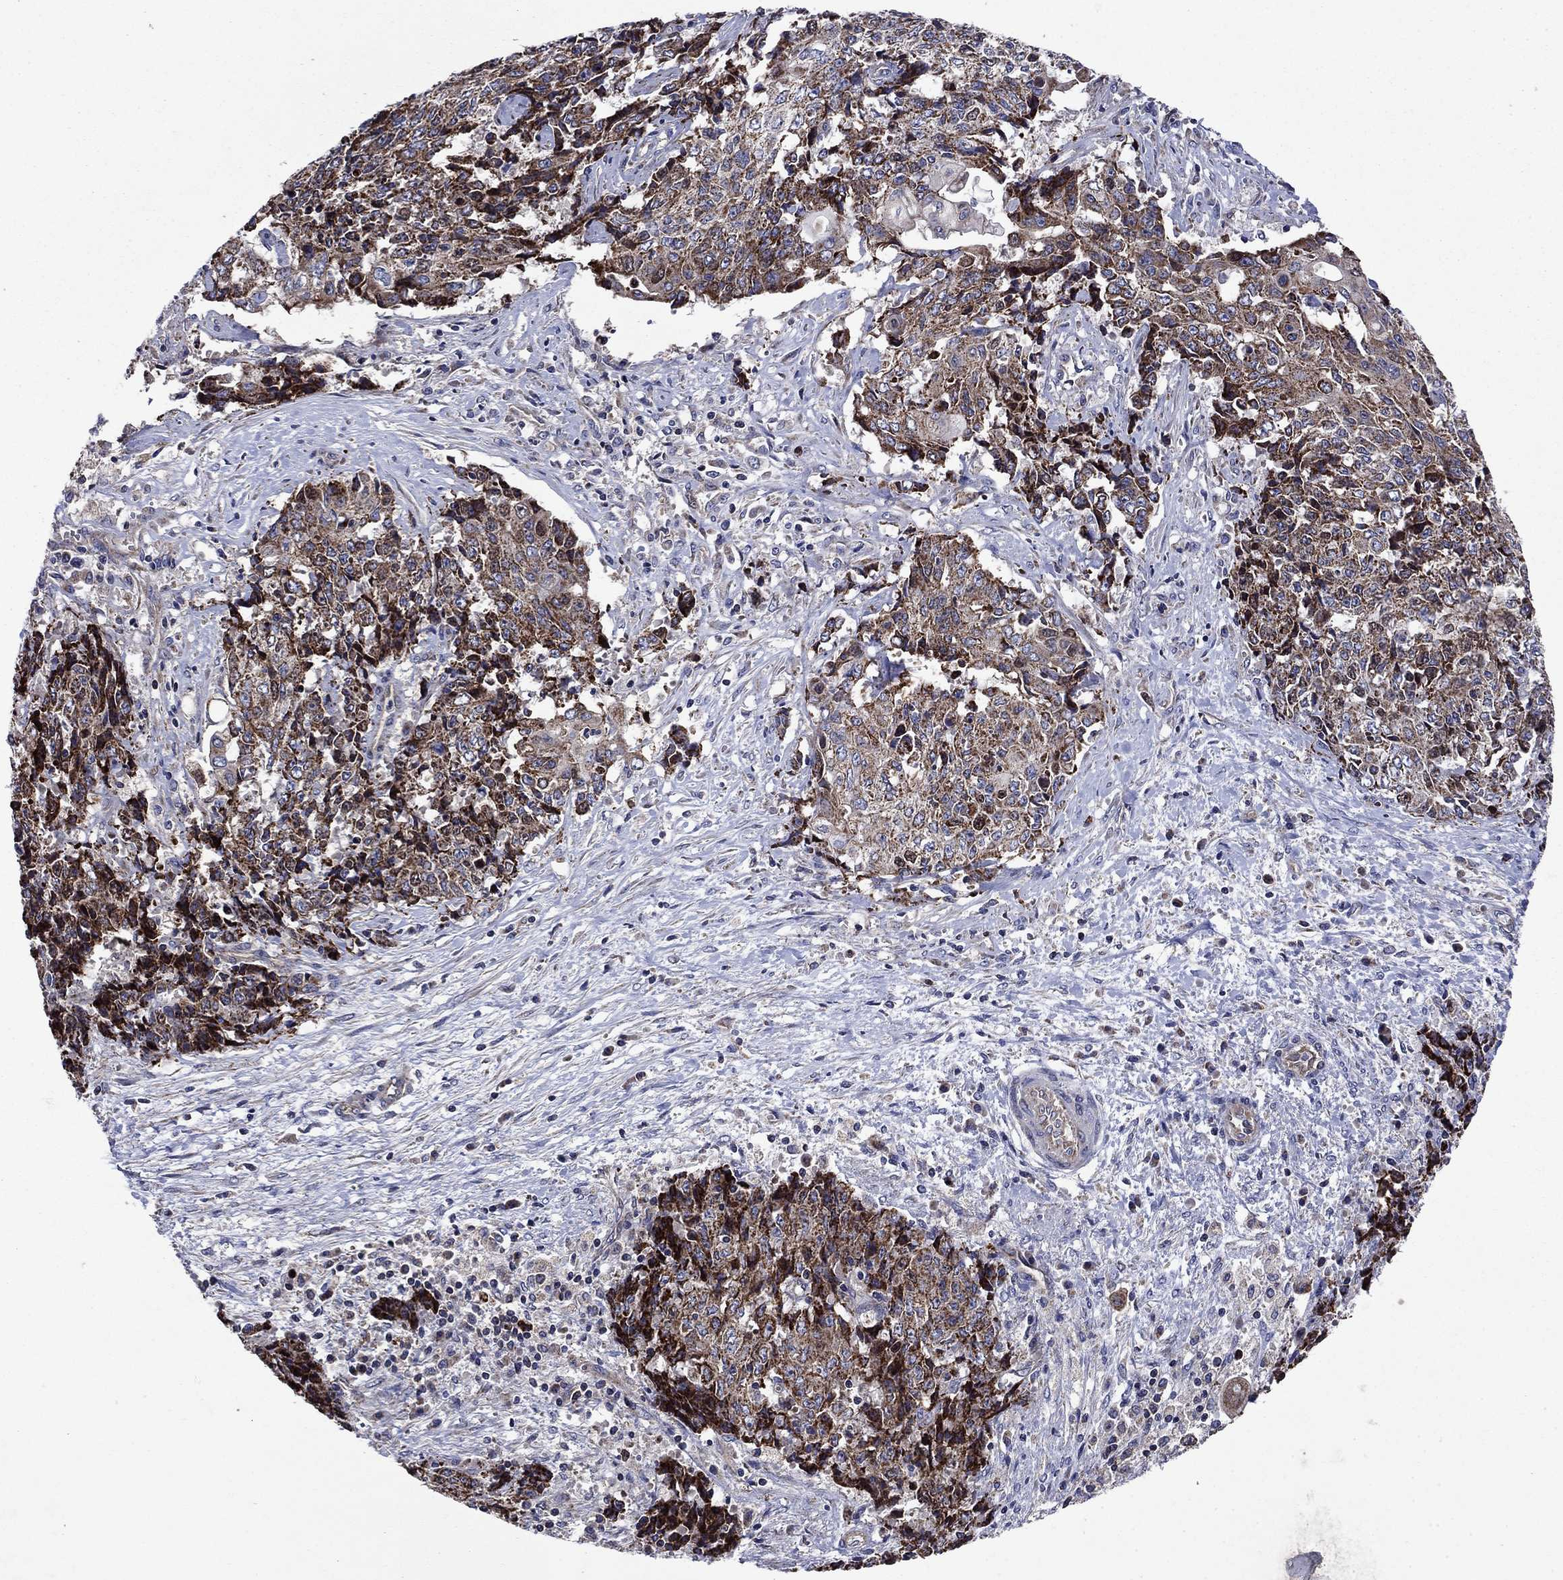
{"staining": {"intensity": "strong", "quantity": "<25%", "location": "cytoplasmic/membranous,nuclear"}, "tissue": "ovarian cancer", "cell_type": "Tumor cells", "image_type": "cancer", "snomed": [{"axis": "morphology", "description": "Carcinoma, endometroid"}, {"axis": "topography", "description": "Ovary"}], "caption": "Strong cytoplasmic/membranous and nuclear staining for a protein is appreciated in approximately <25% of tumor cells of ovarian cancer (endometroid carcinoma) using IHC.", "gene": "KIF22", "patient": {"sex": "female", "age": 42}}